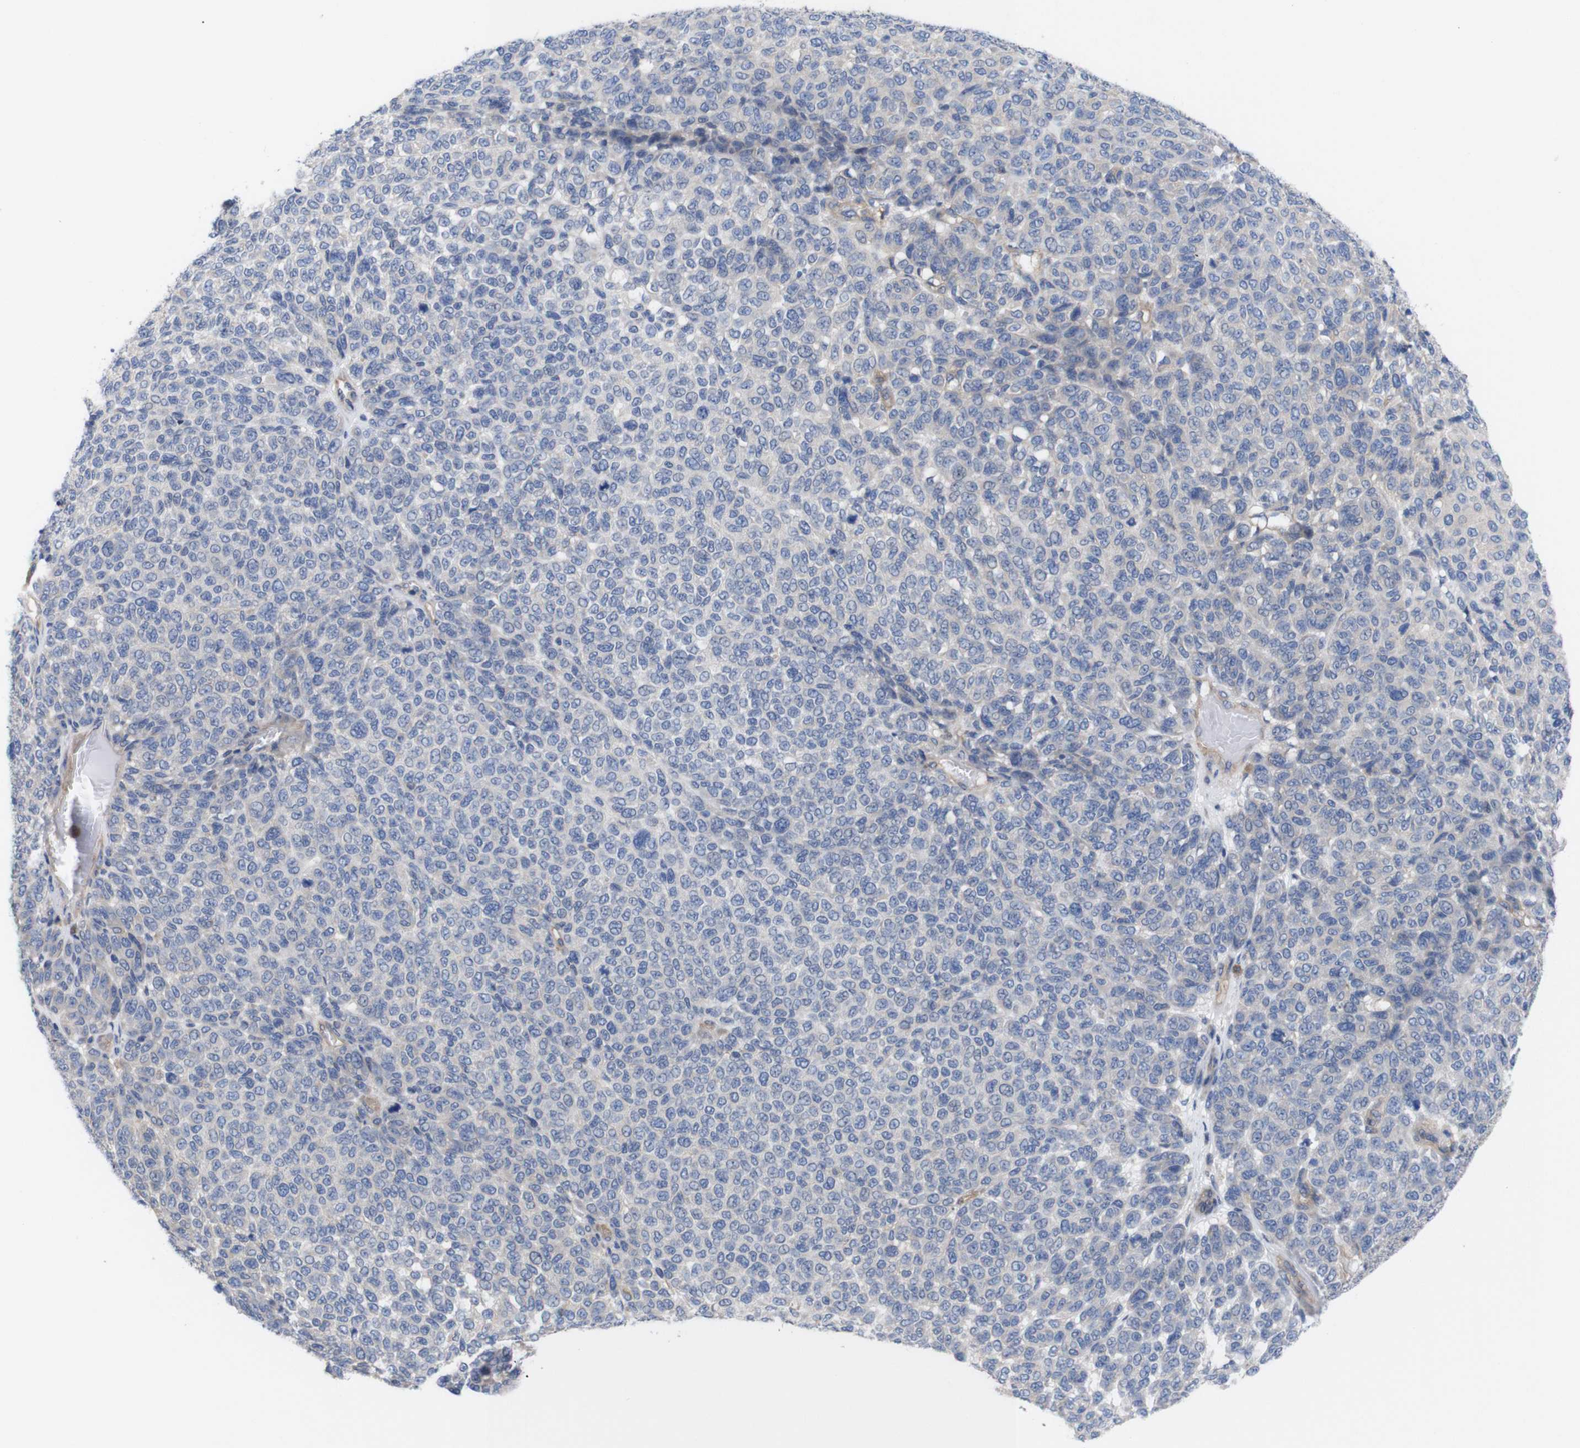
{"staining": {"intensity": "negative", "quantity": "none", "location": "none"}, "tissue": "melanoma", "cell_type": "Tumor cells", "image_type": "cancer", "snomed": [{"axis": "morphology", "description": "Malignant melanoma, NOS"}, {"axis": "topography", "description": "Skin"}], "caption": "Melanoma was stained to show a protein in brown. There is no significant expression in tumor cells.", "gene": "USH1C", "patient": {"sex": "male", "age": 59}}